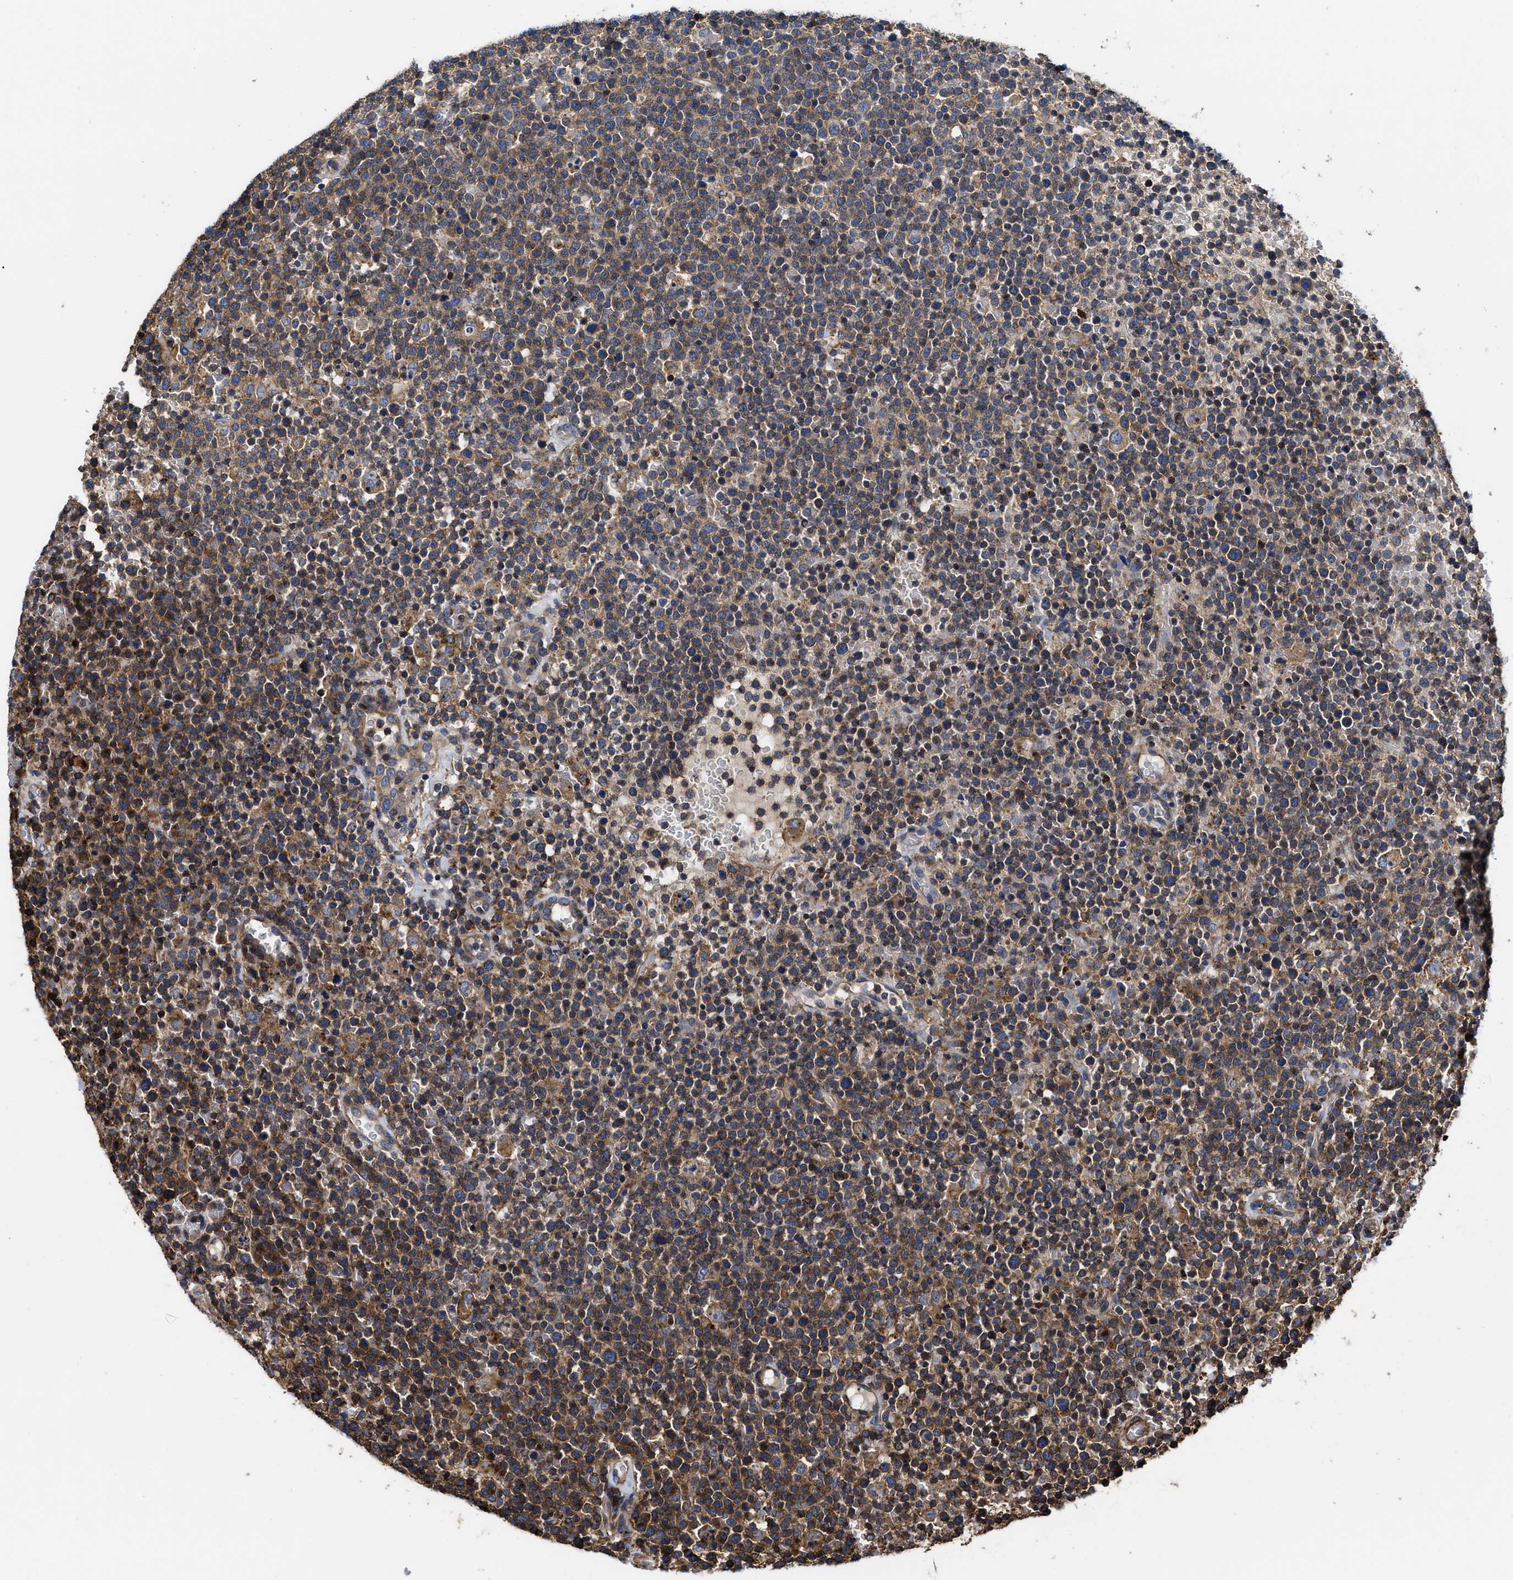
{"staining": {"intensity": "moderate", "quantity": ">75%", "location": "cytoplasmic/membranous"}, "tissue": "lymphoma", "cell_type": "Tumor cells", "image_type": "cancer", "snomed": [{"axis": "morphology", "description": "Malignant lymphoma, non-Hodgkin's type, High grade"}, {"axis": "topography", "description": "Lymph node"}], "caption": "Protein staining shows moderate cytoplasmic/membranous positivity in about >75% of tumor cells in lymphoma. (Brightfield microscopy of DAB IHC at high magnification).", "gene": "SCUBE2", "patient": {"sex": "male", "age": 61}}